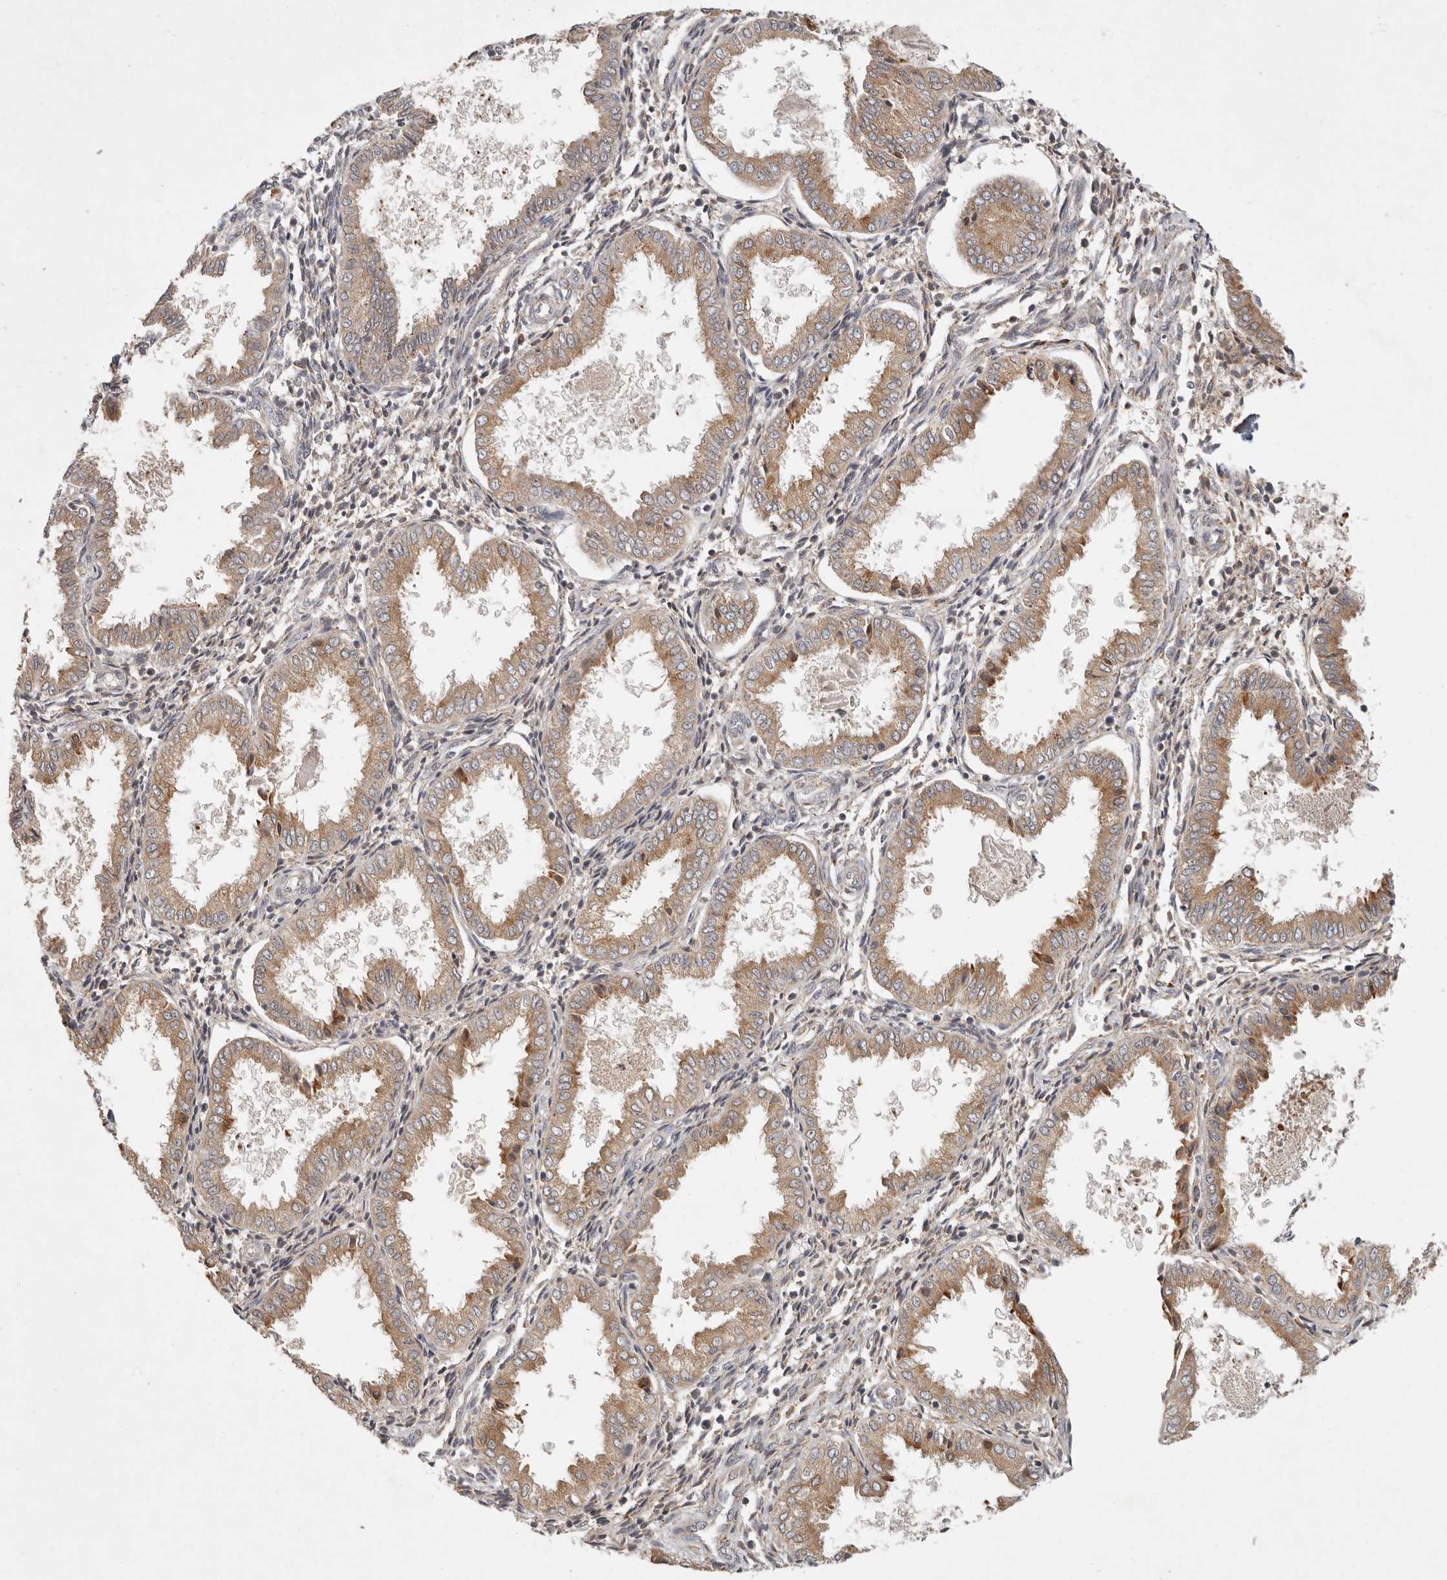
{"staining": {"intensity": "negative", "quantity": "none", "location": "none"}, "tissue": "endometrium", "cell_type": "Cells in endometrial stroma", "image_type": "normal", "snomed": [{"axis": "morphology", "description": "Normal tissue, NOS"}, {"axis": "topography", "description": "Endometrium"}], "caption": "IHC image of unremarkable endometrium stained for a protein (brown), which demonstrates no positivity in cells in endometrial stroma. (DAB IHC with hematoxylin counter stain).", "gene": "ARHGEF10L", "patient": {"sex": "female", "age": 33}}